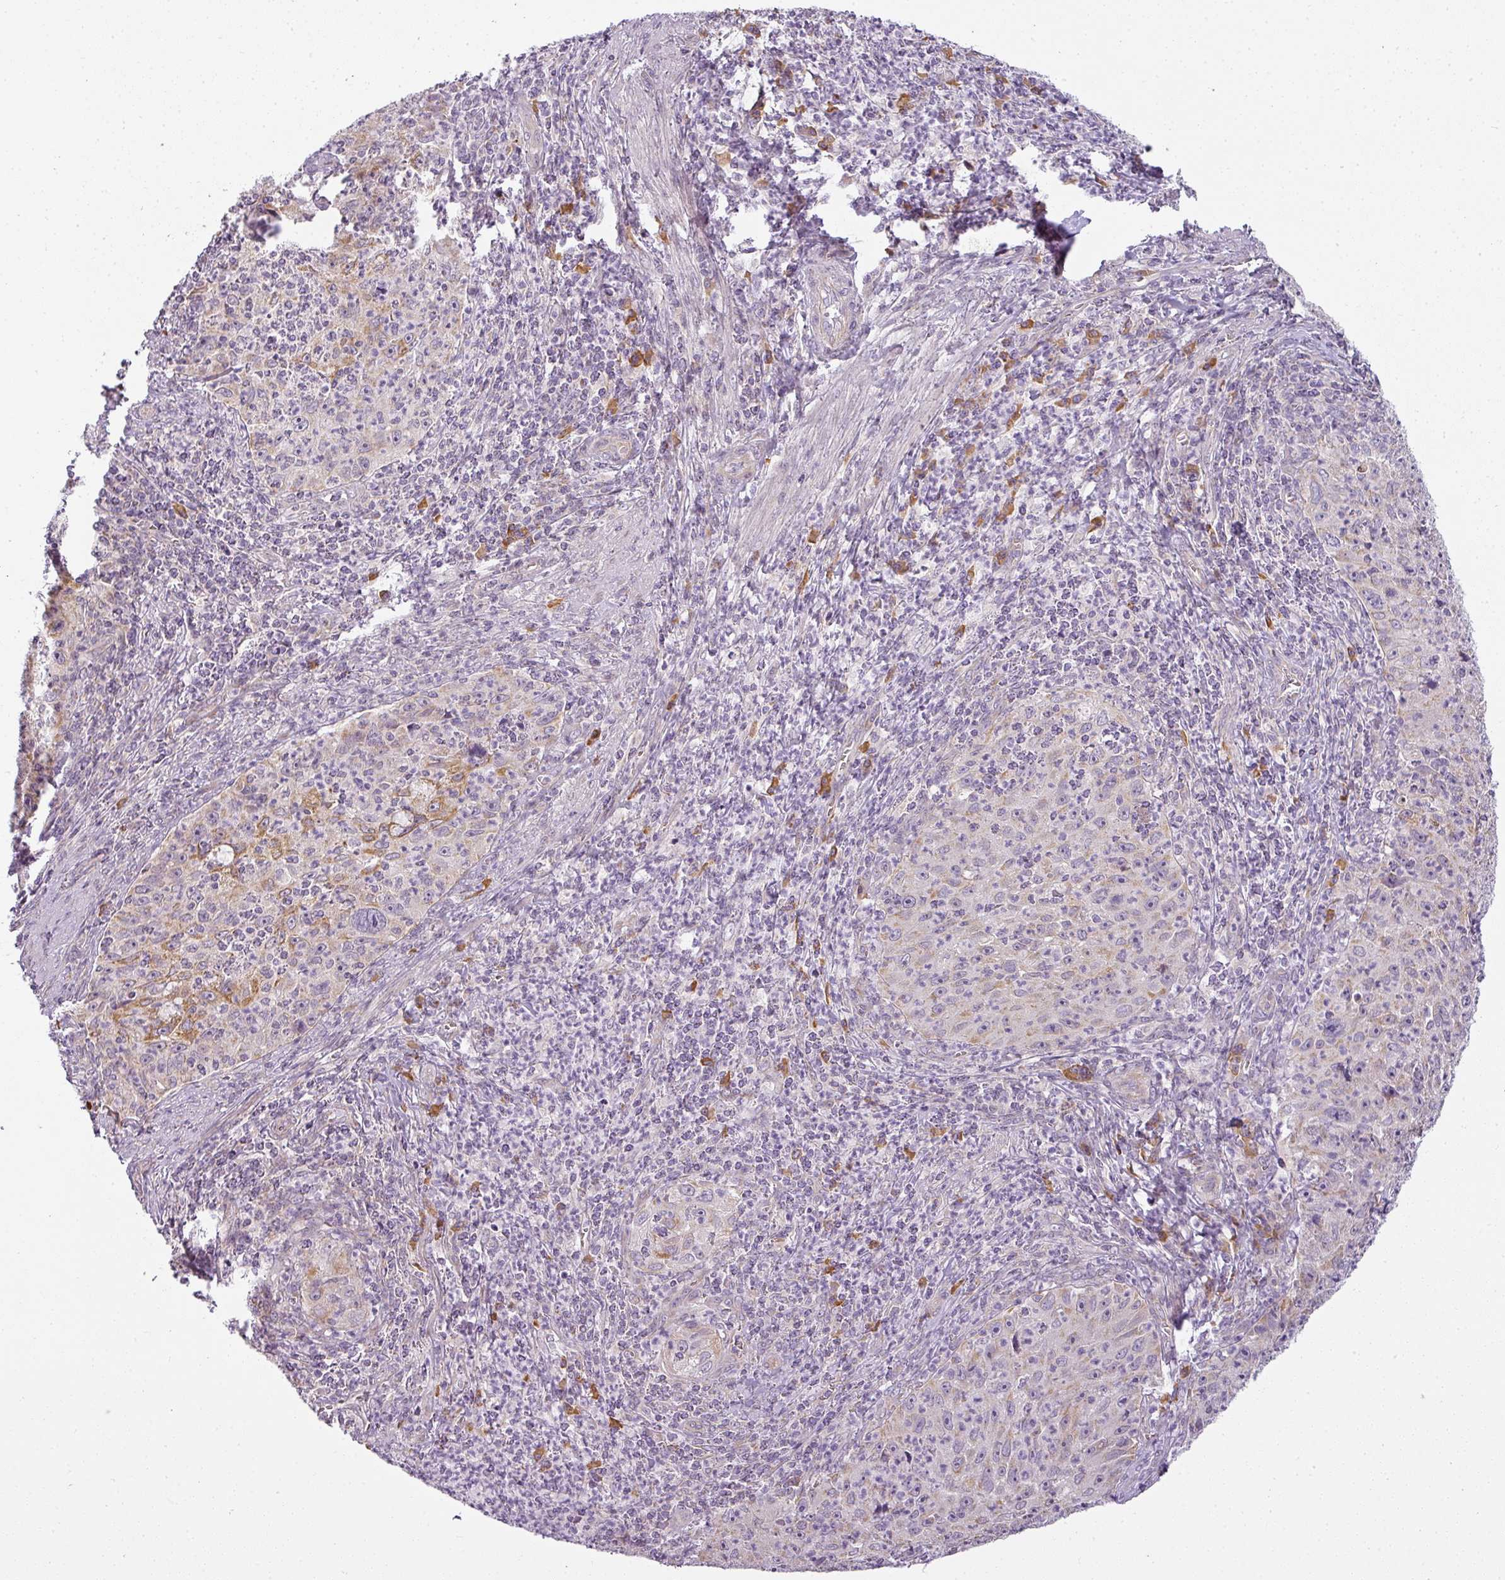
{"staining": {"intensity": "moderate", "quantity": "<25%", "location": "cytoplasmic/membranous"}, "tissue": "cervical cancer", "cell_type": "Tumor cells", "image_type": "cancer", "snomed": [{"axis": "morphology", "description": "Squamous cell carcinoma, NOS"}, {"axis": "topography", "description": "Cervix"}], "caption": "Protein analysis of squamous cell carcinoma (cervical) tissue reveals moderate cytoplasmic/membranous expression in about <25% of tumor cells. The staining was performed using DAB to visualize the protein expression in brown, while the nuclei were stained in blue with hematoxylin (Magnification: 20x).", "gene": "LY75", "patient": {"sex": "female", "age": 30}}